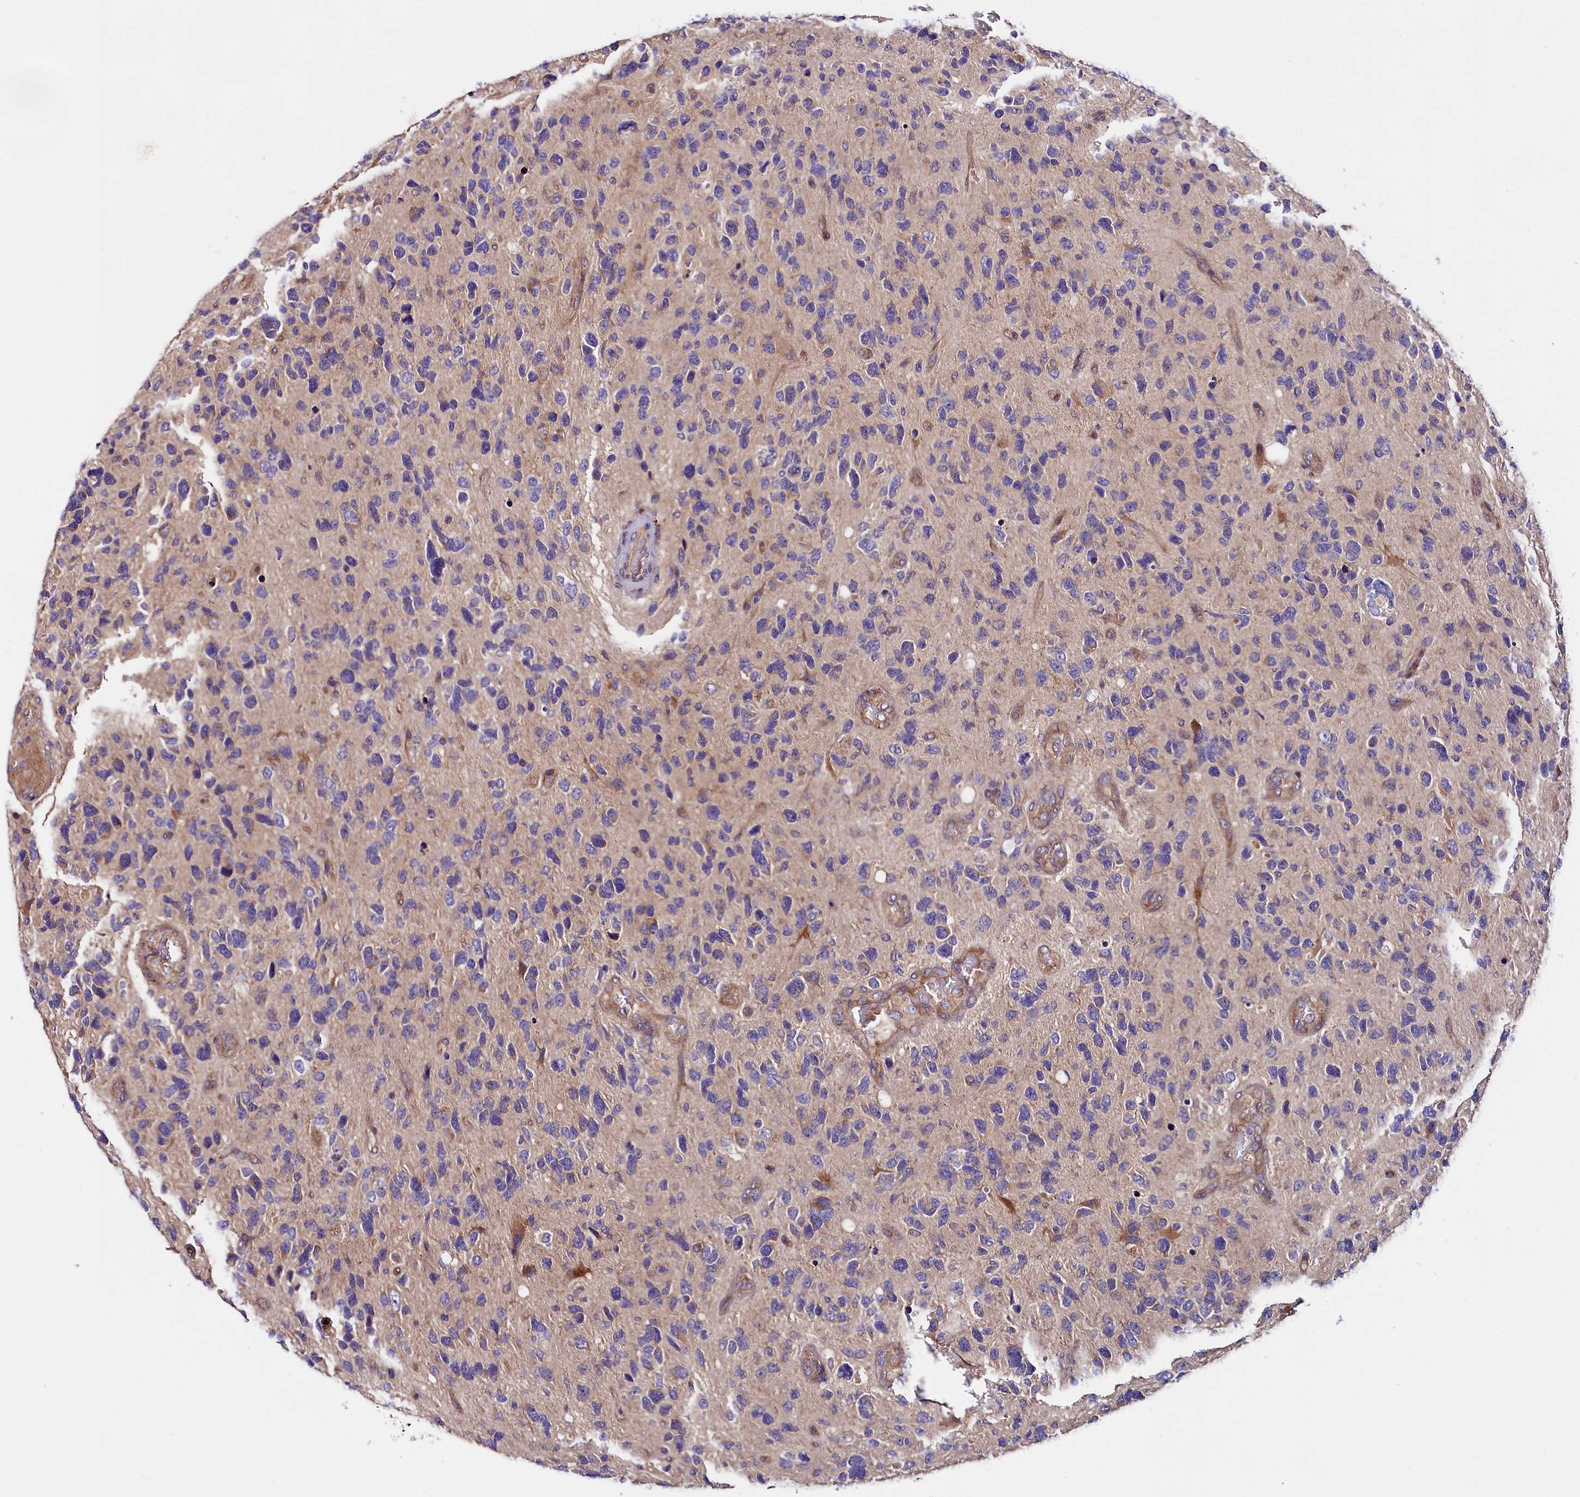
{"staining": {"intensity": "negative", "quantity": "none", "location": "none"}, "tissue": "glioma", "cell_type": "Tumor cells", "image_type": "cancer", "snomed": [{"axis": "morphology", "description": "Glioma, malignant, High grade"}, {"axis": "topography", "description": "Brain"}], "caption": "This image is of glioma stained with immunohistochemistry (IHC) to label a protein in brown with the nuclei are counter-stained blue. There is no staining in tumor cells.", "gene": "SPG11", "patient": {"sex": "female", "age": 58}}